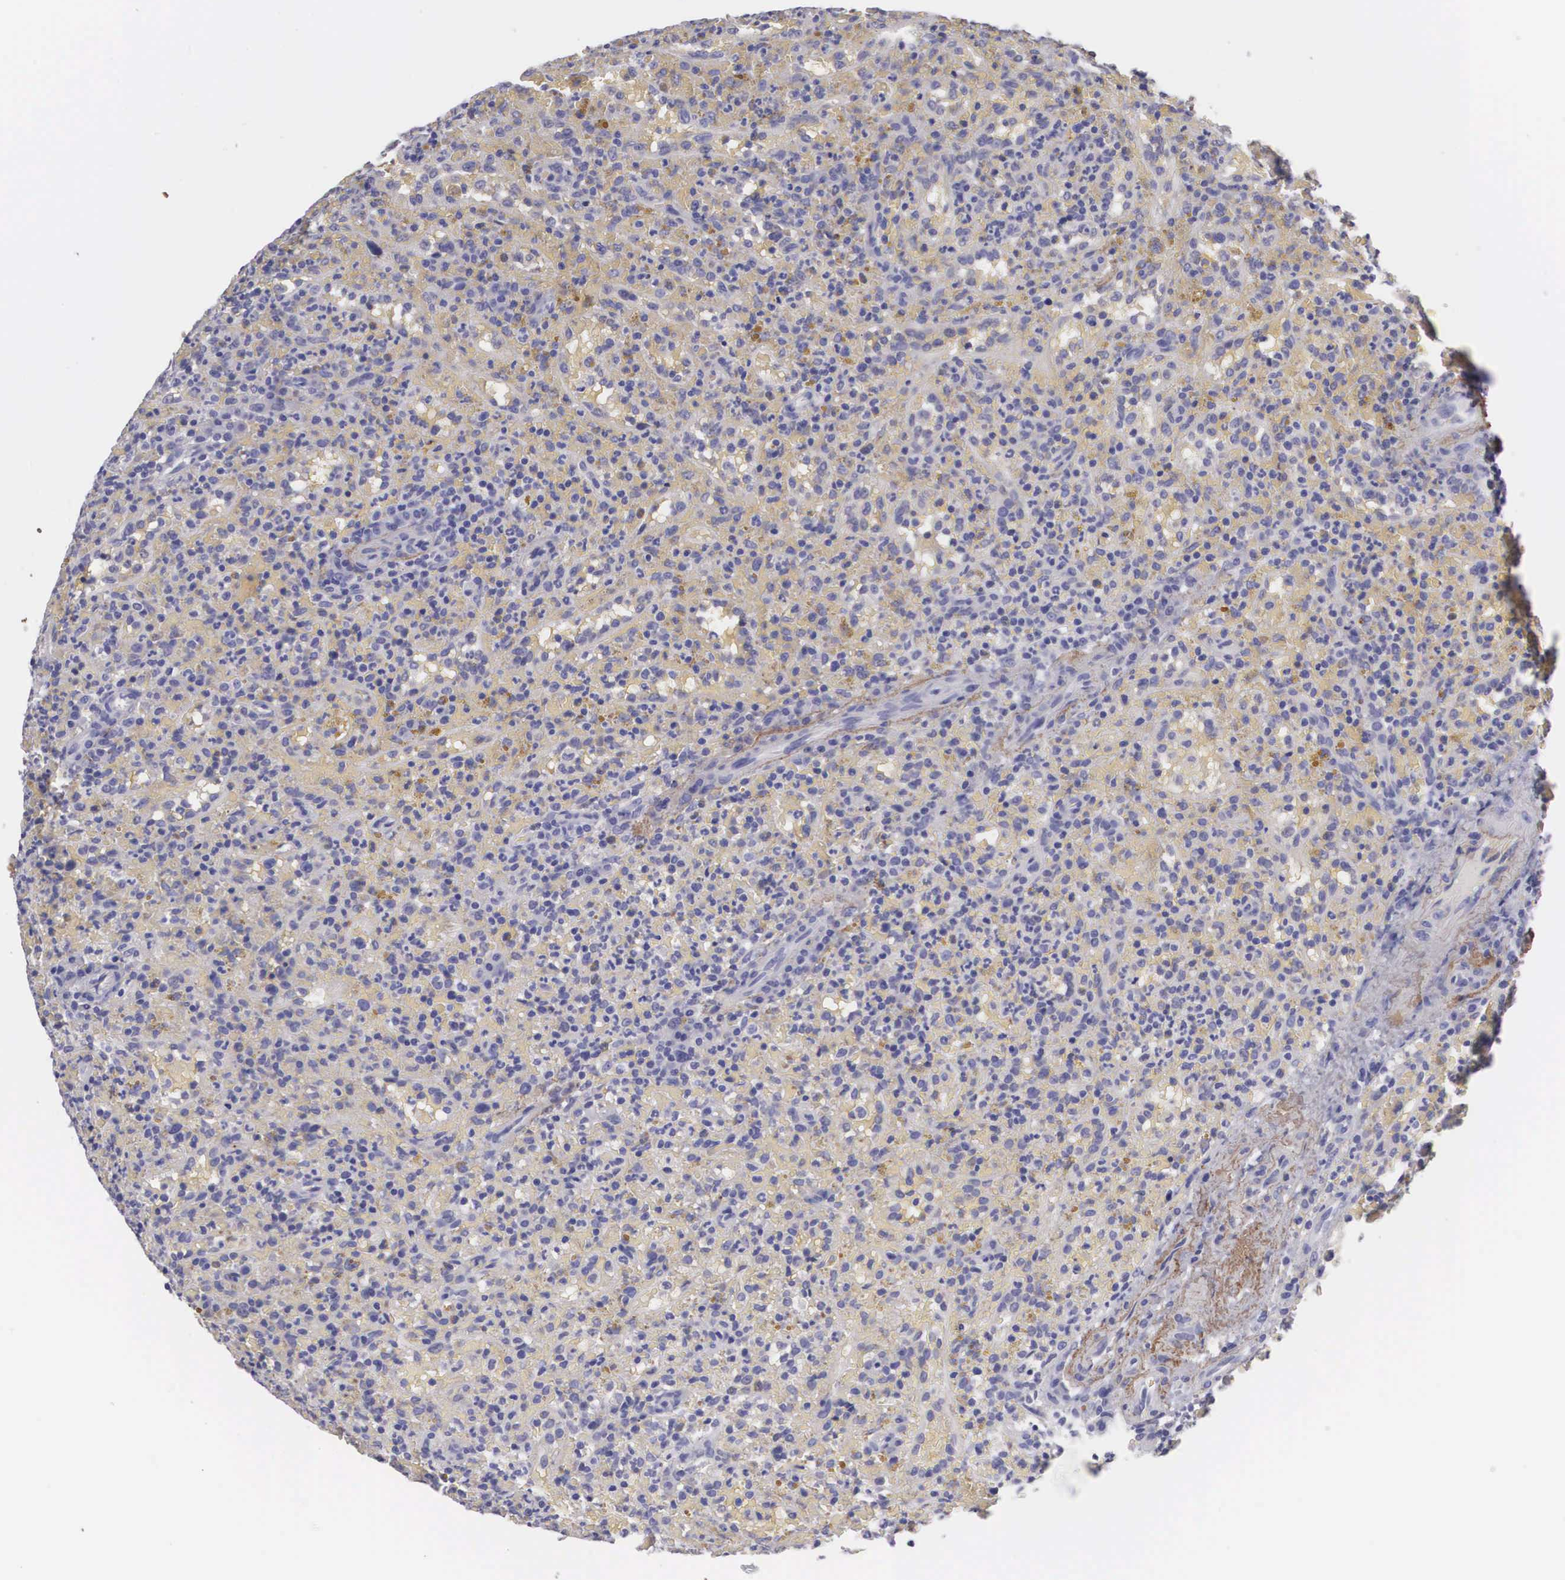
{"staining": {"intensity": "negative", "quantity": "none", "location": "none"}, "tissue": "lymphoma", "cell_type": "Tumor cells", "image_type": "cancer", "snomed": [{"axis": "morphology", "description": "Malignant lymphoma, non-Hodgkin's type, High grade"}, {"axis": "topography", "description": "Spleen"}, {"axis": "topography", "description": "Lymph node"}], "caption": "Immunohistochemistry (IHC) micrograph of high-grade malignant lymphoma, non-Hodgkin's type stained for a protein (brown), which shows no staining in tumor cells.", "gene": "CLU", "patient": {"sex": "female", "age": 70}}